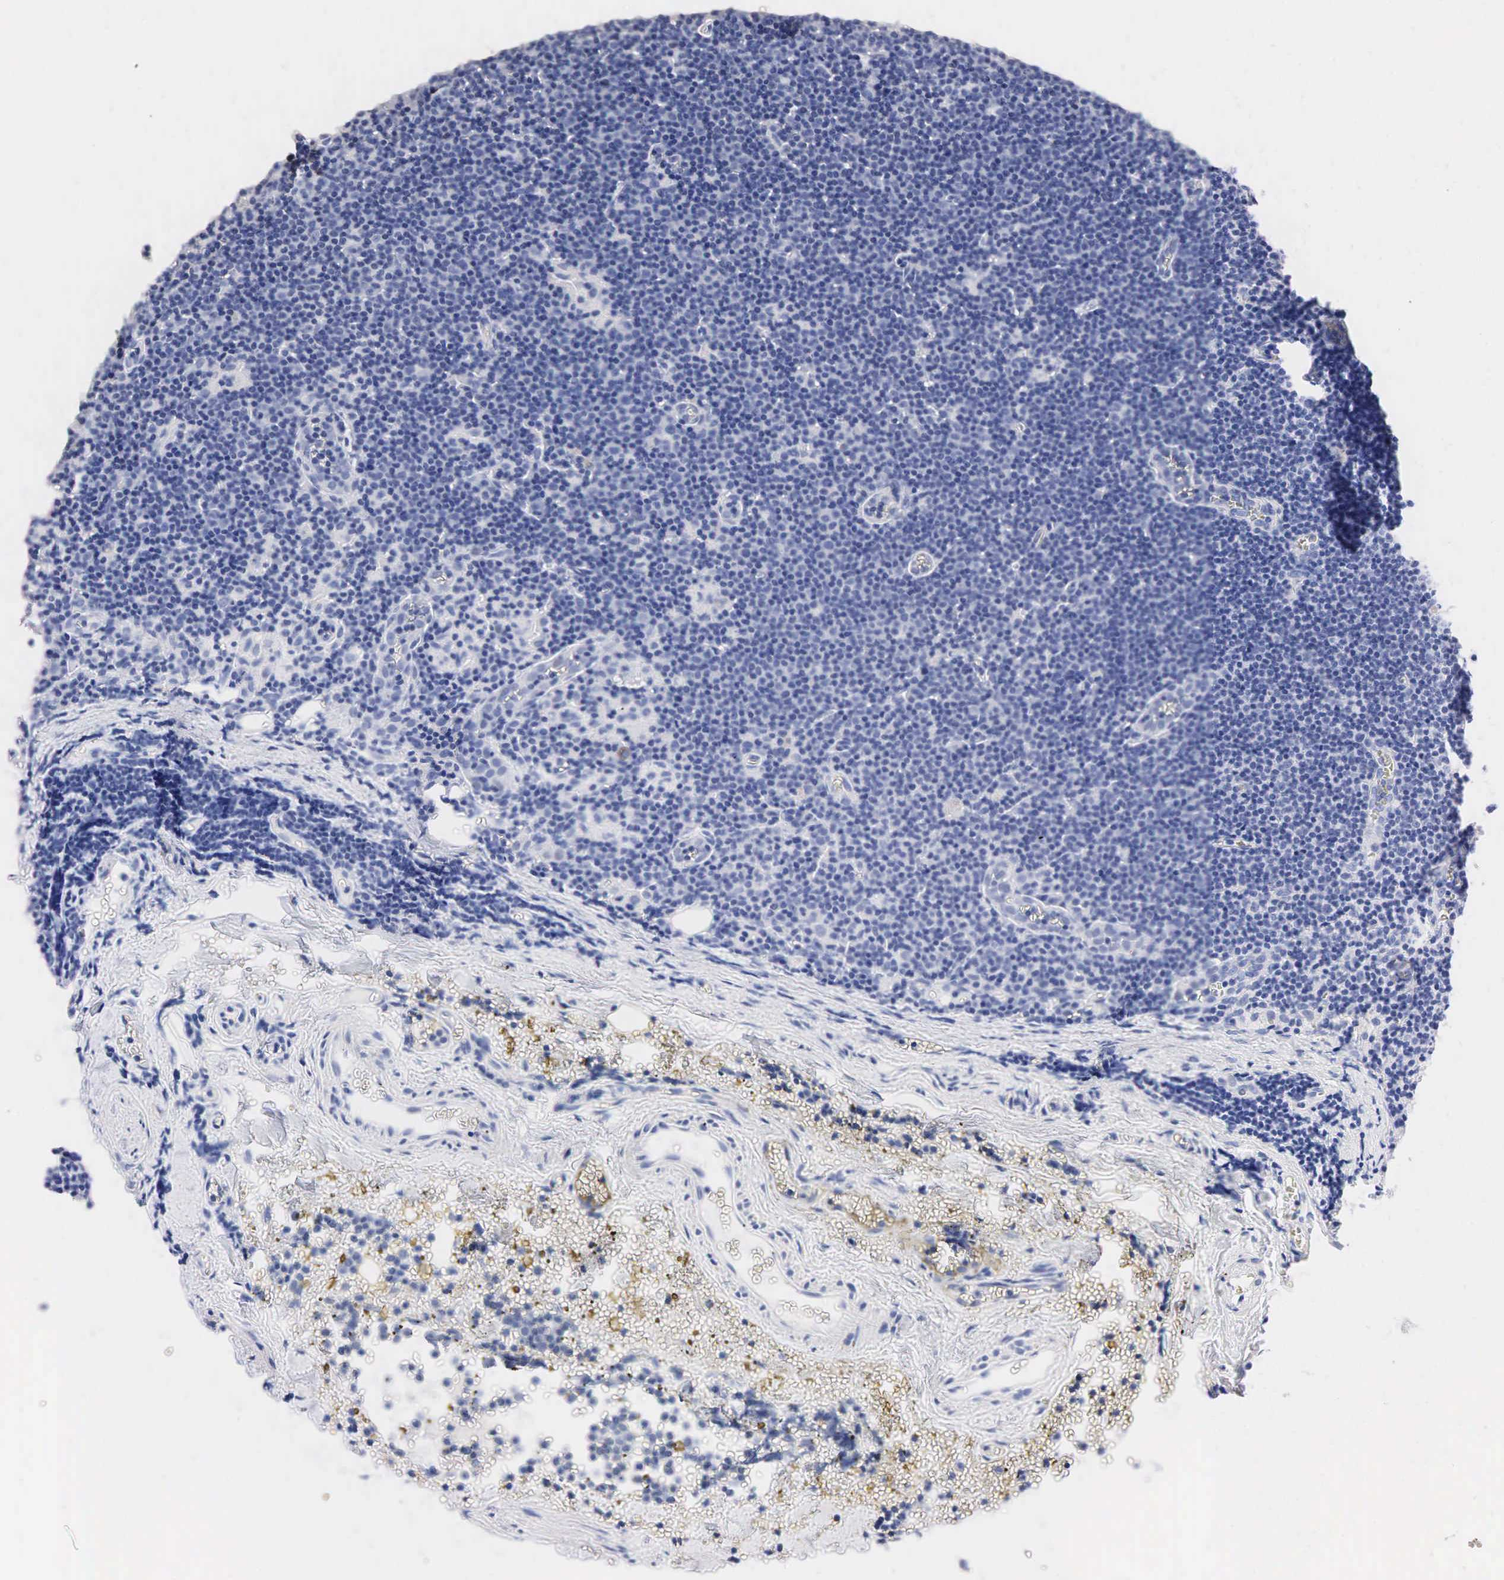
{"staining": {"intensity": "negative", "quantity": "none", "location": "none"}, "tissue": "lymphoma", "cell_type": "Tumor cells", "image_type": "cancer", "snomed": [{"axis": "morphology", "description": "Malignant lymphoma, non-Hodgkin's type, Low grade"}, {"axis": "topography", "description": "Lymph node"}], "caption": "An image of human low-grade malignant lymphoma, non-Hodgkin's type is negative for staining in tumor cells.", "gene": "SST", "patient": {"sex": "male", "age": 57}}